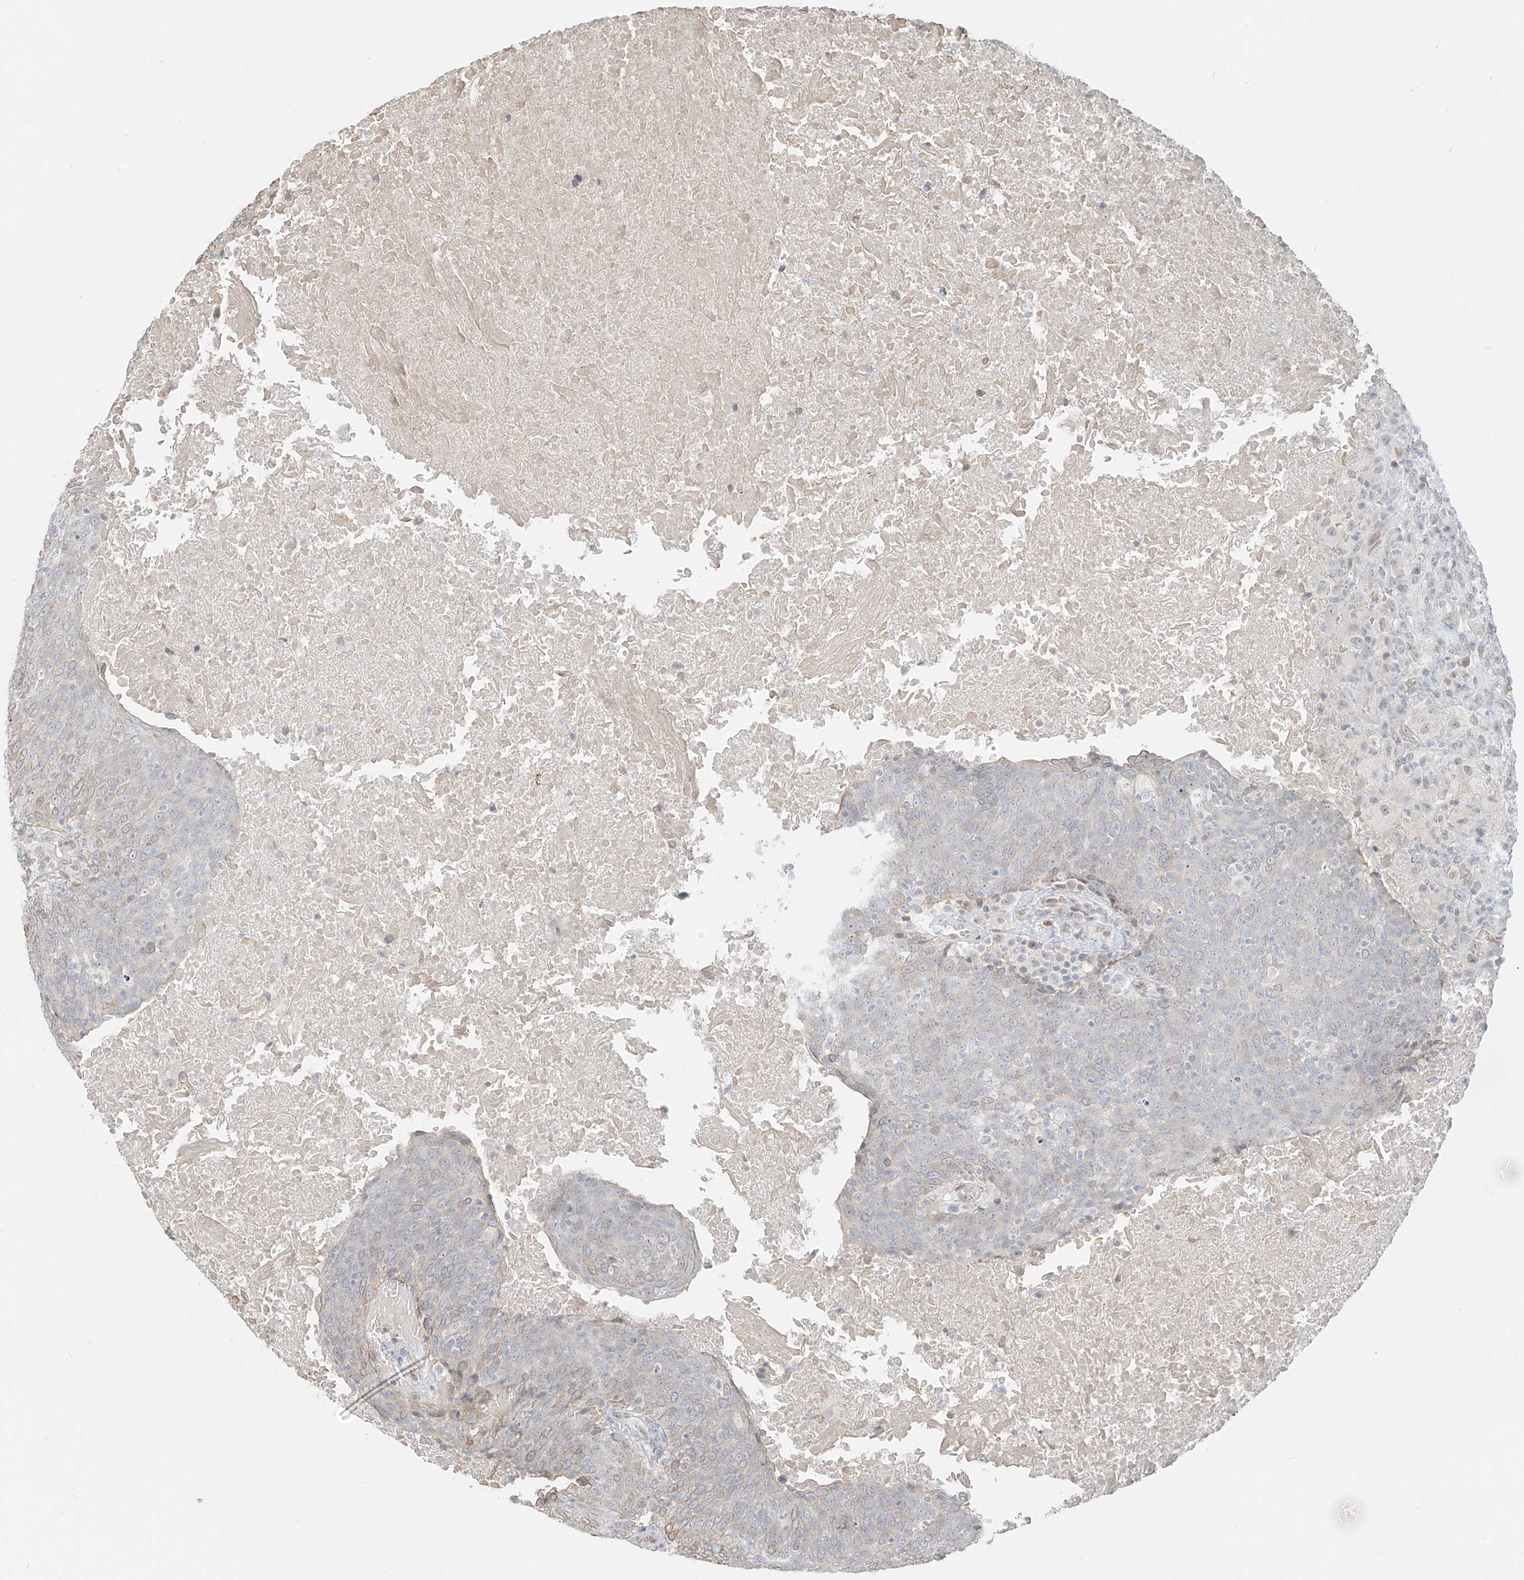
{"staining": {"intensity": "weak", "quantity": "<25%", "location": "cytoplasmic/membranous"}, "tissue": "head and neck cancer", "cell_type": "Tumor cells", "image_type": "cancer", "snomed": [{"axis": "morphology", "description": "Squamous cell carcinoma, NOS"}, {"axis": "morphology", "description": "Squamous cell carcinoma, metastatic, NOS"}, {"axis": "topography", "description": "Lymph node"}, {"axis": "topography", "description": "Head-Neck"}], "caption": "Head and neck metastatic squamous cell carcinoma was stained to show a protein in brown. There is no significant staining in tumor cells.", "gene": "ZNF774", "patient": {"sex": "male", "age": 62}}